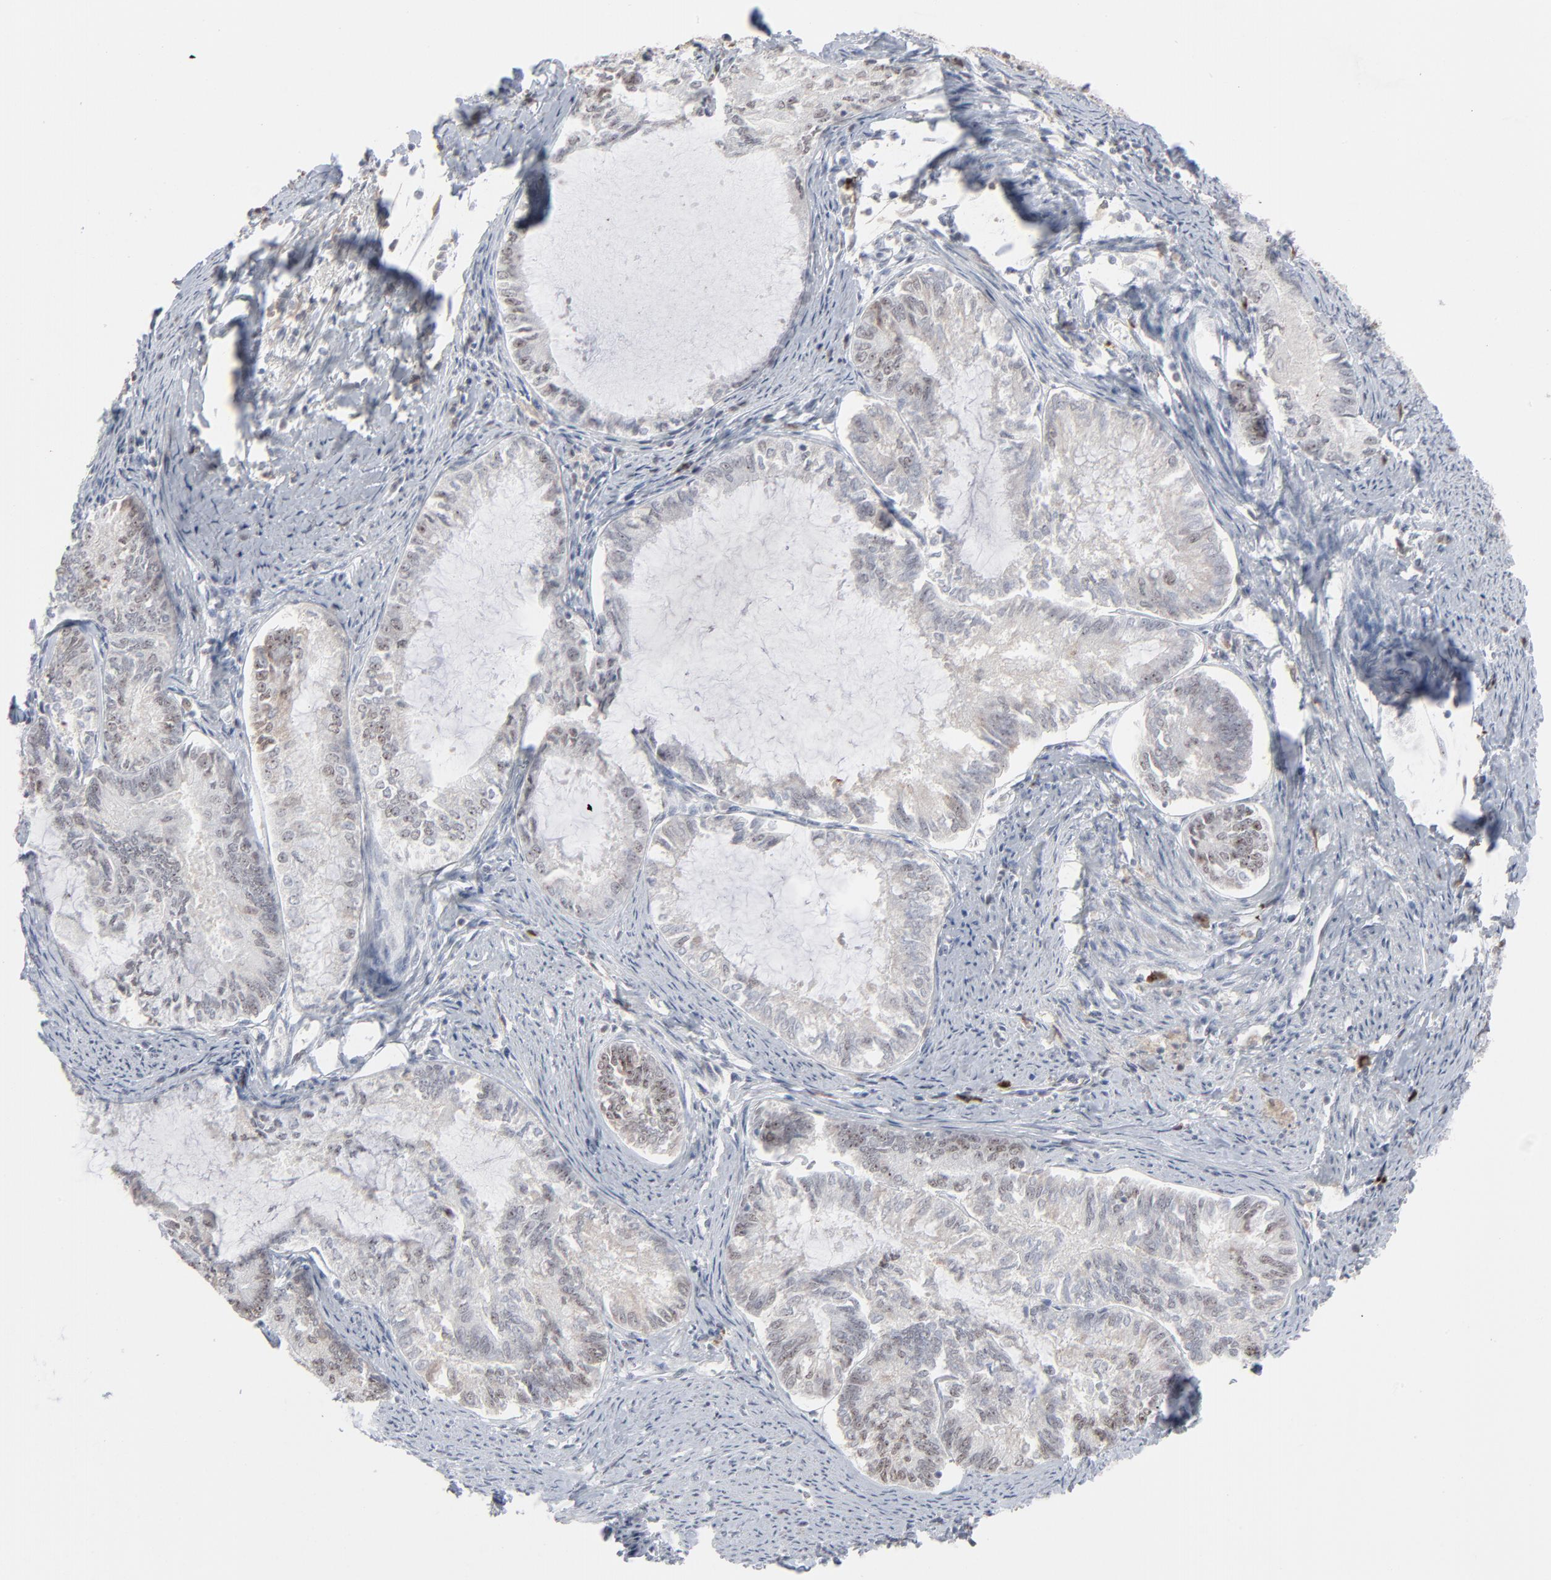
{"staining": {"intensity": "weak", "quantity": "<25%", "location": "nuclear"}, "tissue": "endometrial cancer", "cell_type": "Tumor cells", "image_type": "cancer", "snomed": [{"axis": "morphology", "description": "Adenocarcinoma, NOS"}, {"axis": "topography", "description": "Endometrium"}], "caption": "This is an IHC histopathology image of adenocarcinoma (endometrial). There is no positivity in tumor cells.", "gene": "MPHOSPH6", "patient": {"sex": "female", "age": 86}}